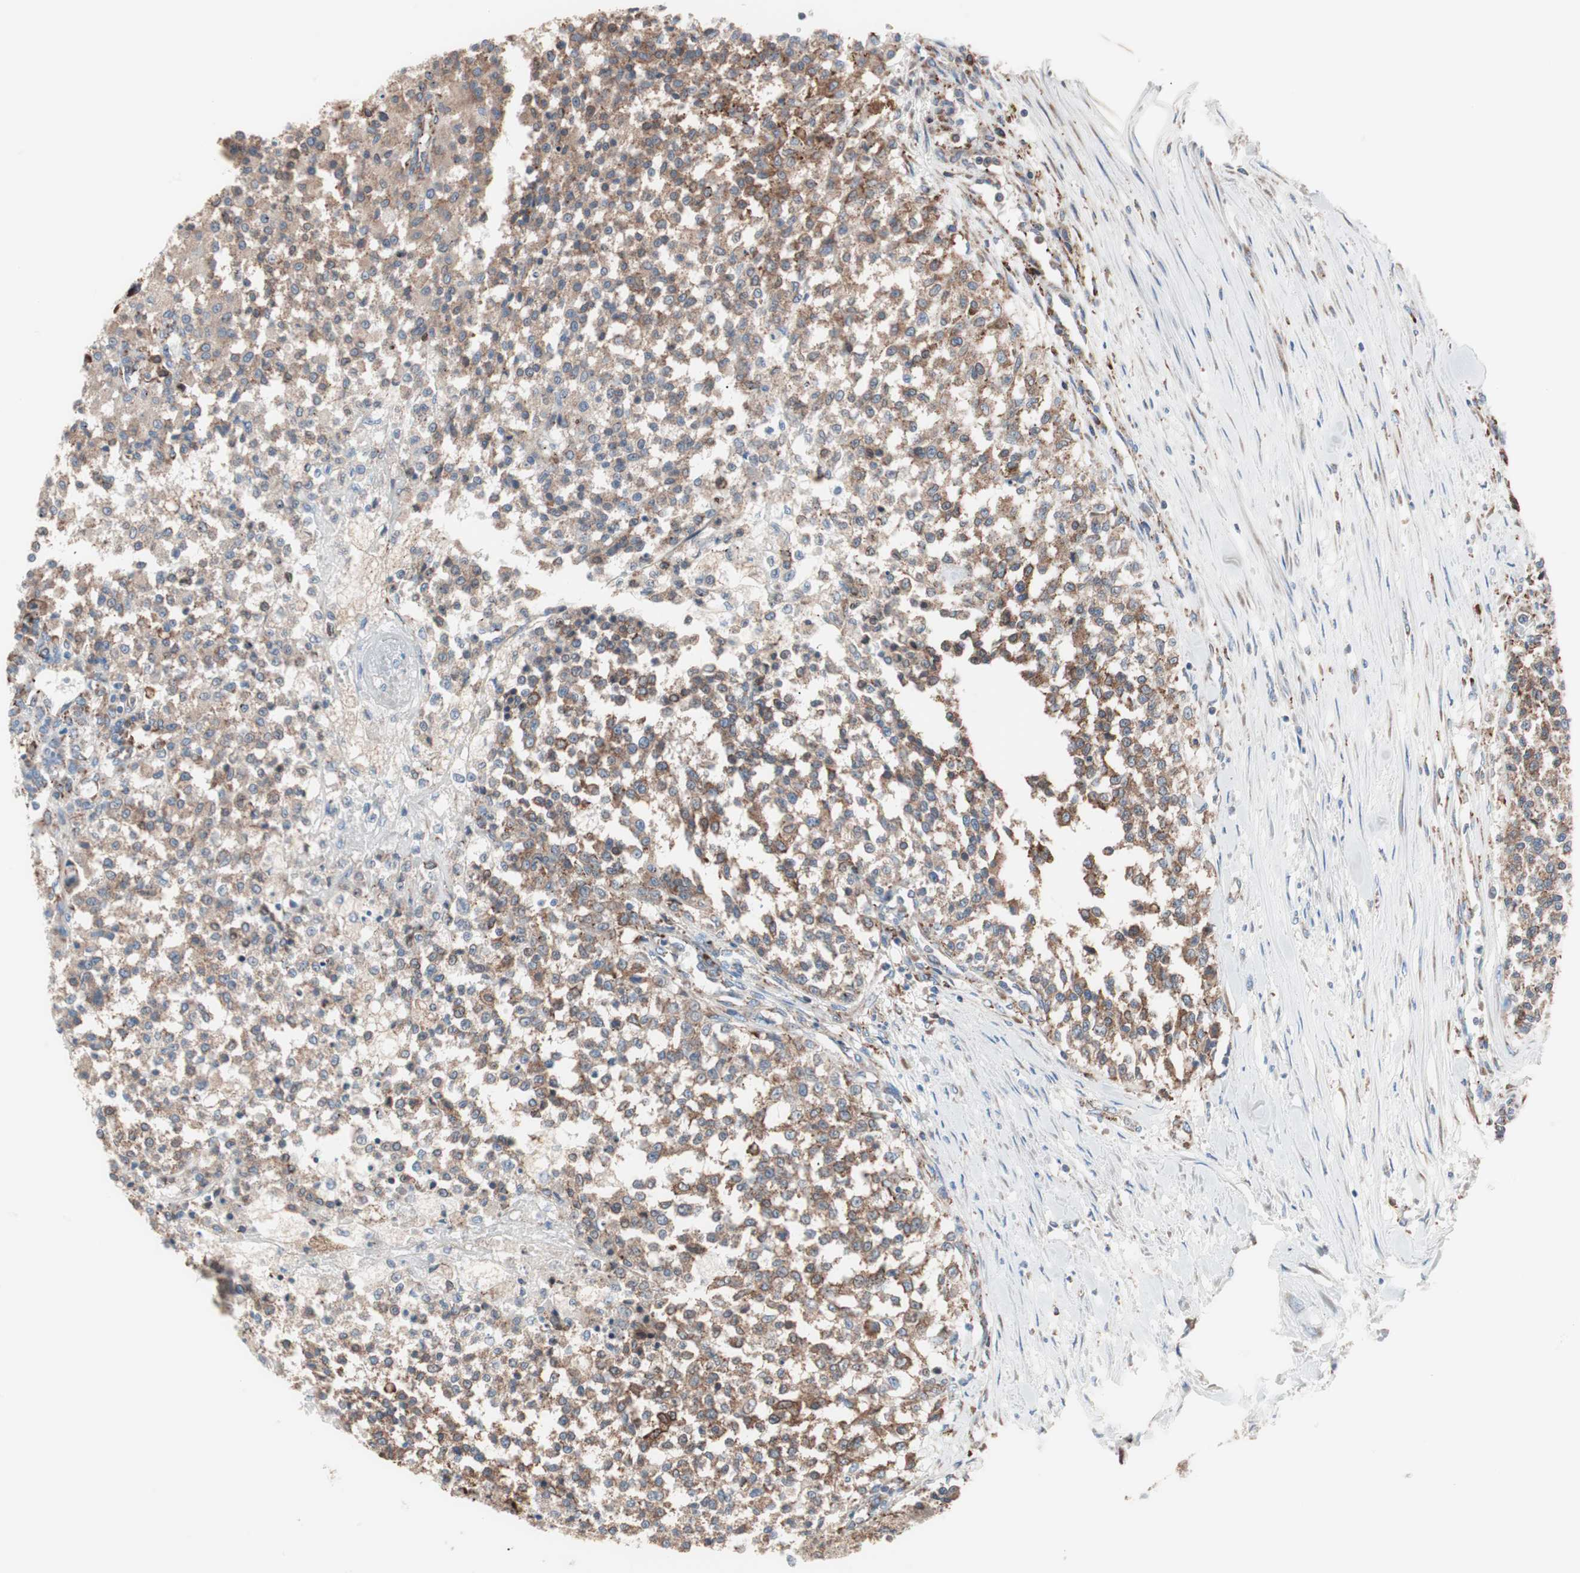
{"staining": {"intensity": "moderate", "quantity": ">75%", "location": "cytoplasmic/membranous"}, "tissue": "testis cancer", "cell_type": "Tumor cells", "image_type": "cancer", "snomed": [{"axis": "morphology", "description": "Seminoma, NOS"}, {"axis": "topography", "description": "Testis"}], "caption": "Testis cancer (seminoma) stained with a protein marker demonstrates moderate staining in tumor cells.", "gene": "SLC27A4", "patient": {"sex": "male", "age": 59}}